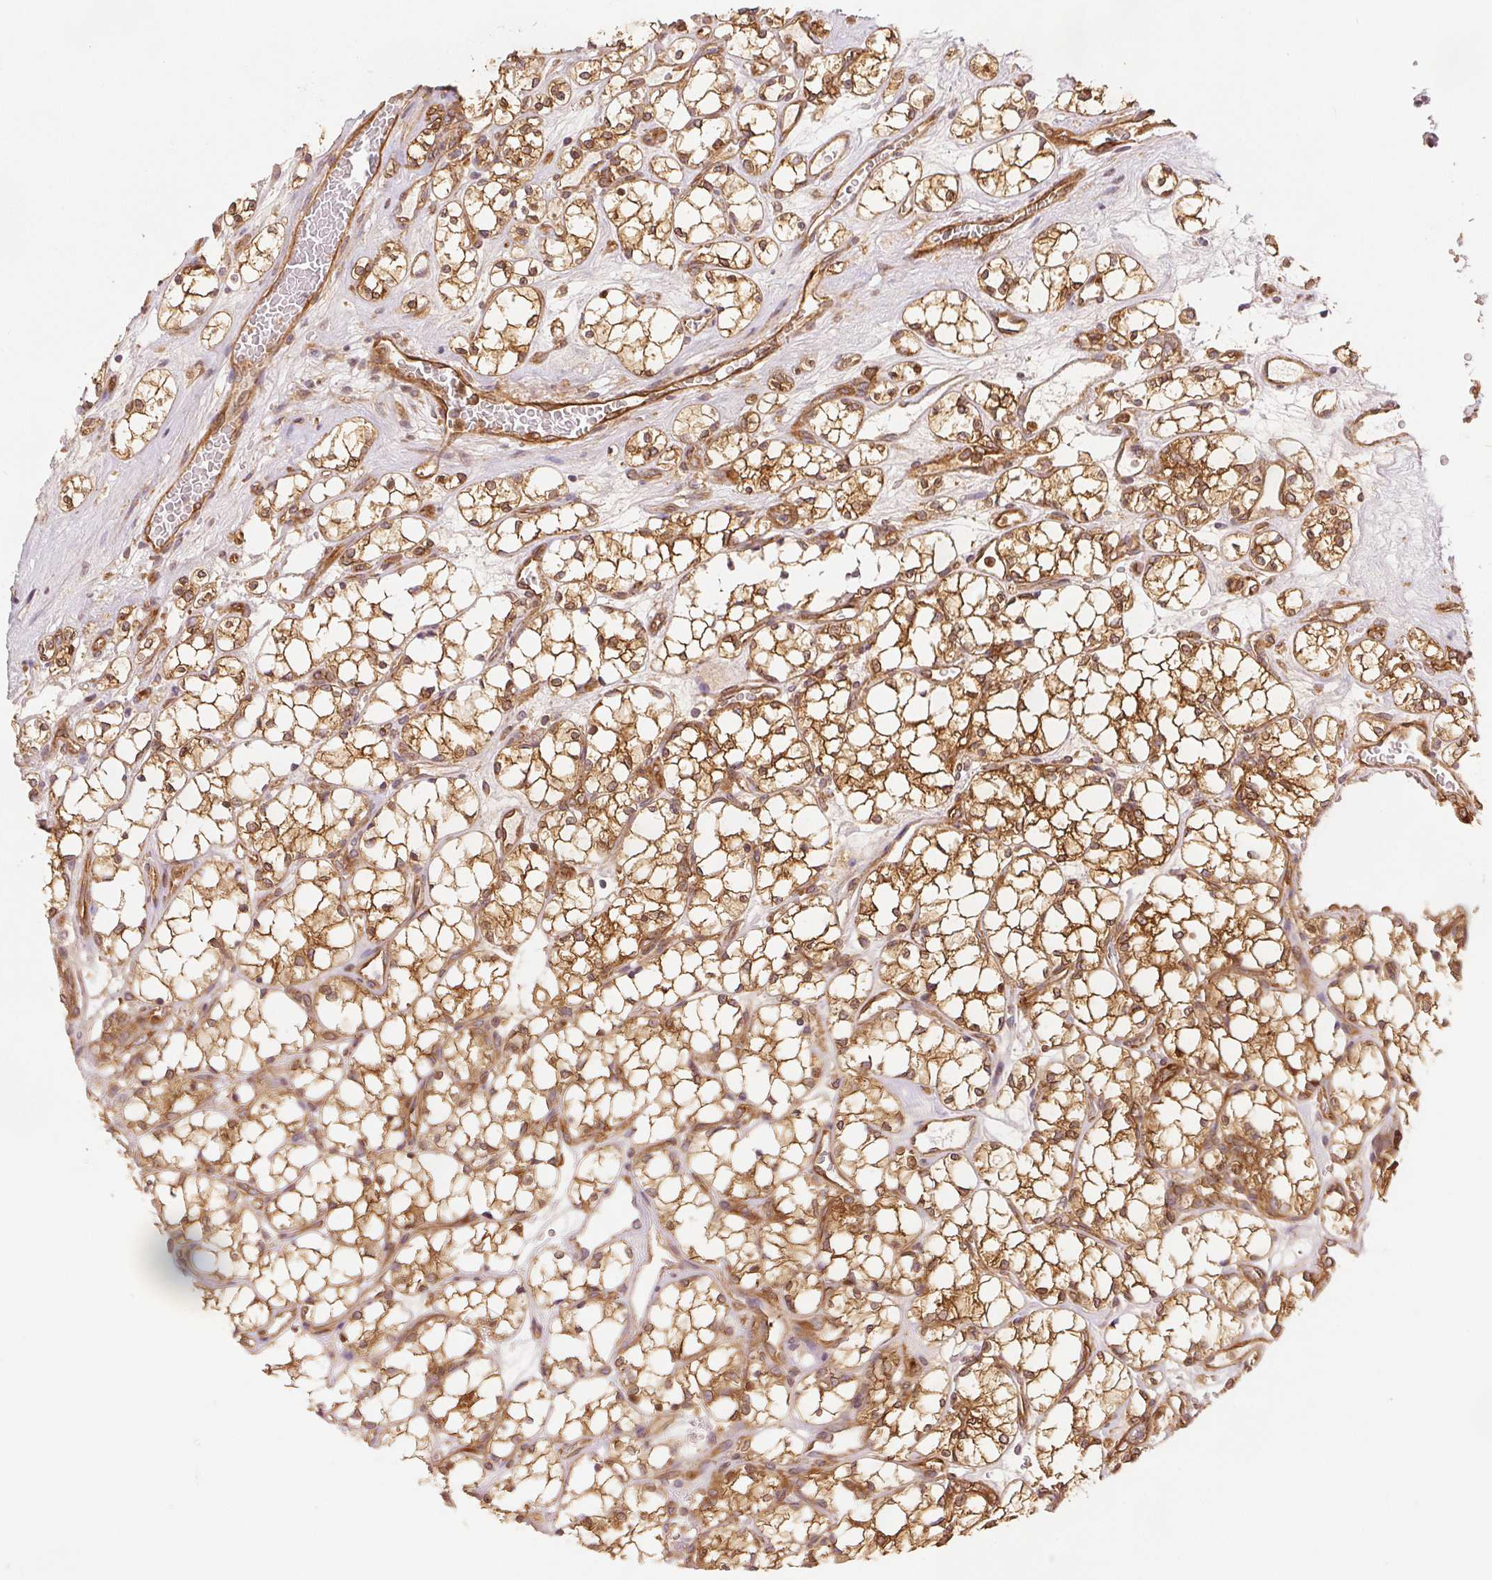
{"staining": {"intensity": "moderate", "quantity": ">75%", "location": "cytoplasmic/membranous"}, "tissue": "renal cancer", "cell_type": "Tumor cells", "image_type": "cancer", "snomed": [{"axis": "morphology", "description": "Adenocarcinoma, NOS"}, {"axis": "topography", "description": "Kidney"}], "caption": "Renal adenocarcinoma stained with a protein marker shows moderate staining in tumor cells.", "gene": "DIAPH2", "patient": {"sex": "female", "age": 69}}